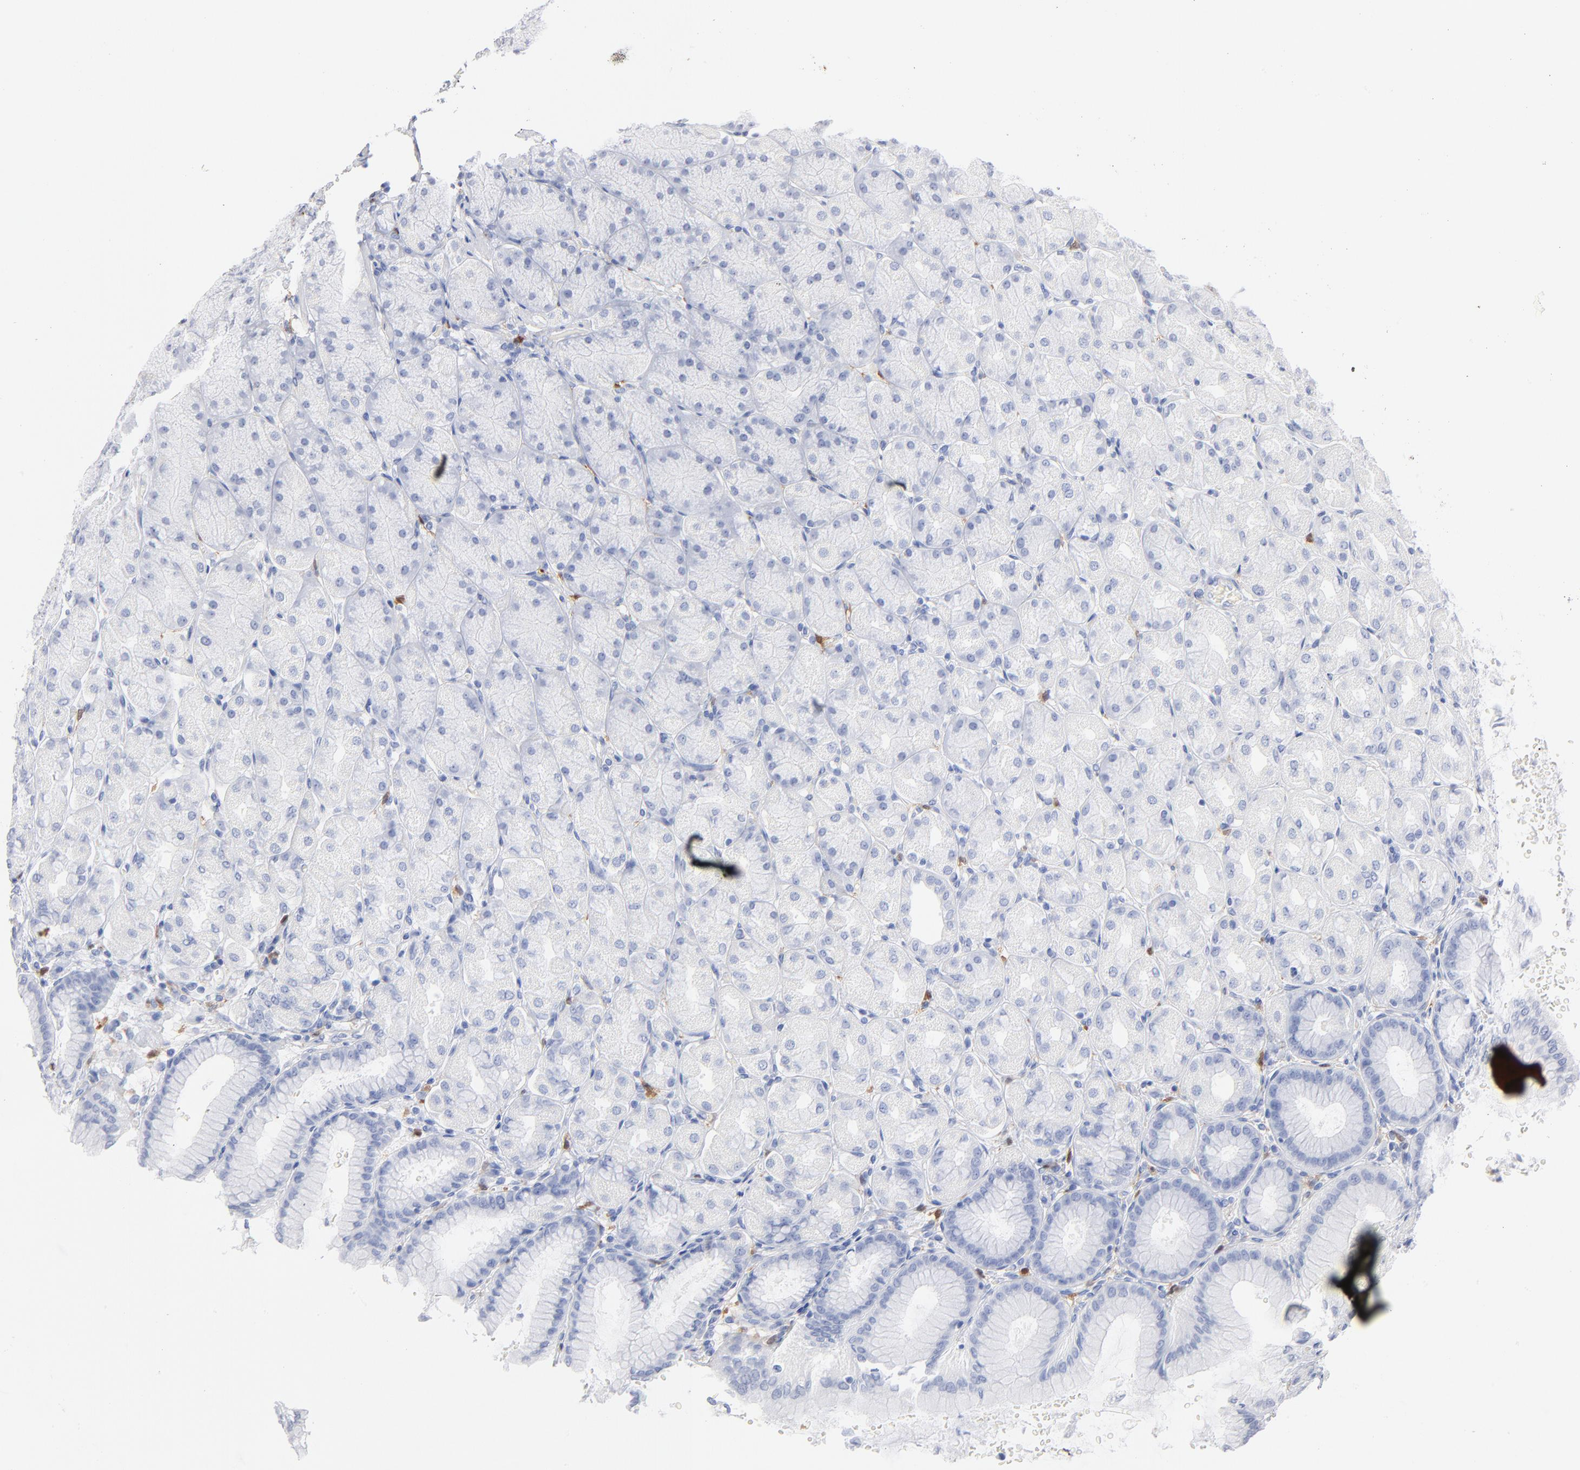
{"staining": {"intensity": "negative", "quantity": "none", "location": "none"}, "tissue": "stomach", "cell_type": "Glandular cells", "image_type": "normal", "snomed": [{"axis": "morphology", "description": "Normal tissue, NOS"}, {"axis": "topography", "description": "Stomach, upper"}], "caption": "A photomicrograph of stomach stained for a protein displays no brown staining in glandular cells. (Immunohistochemistry, brightfield microscopy, high magnification).", "gene": "IFIT2", "patient": {"sex": "female", "age": 56}}